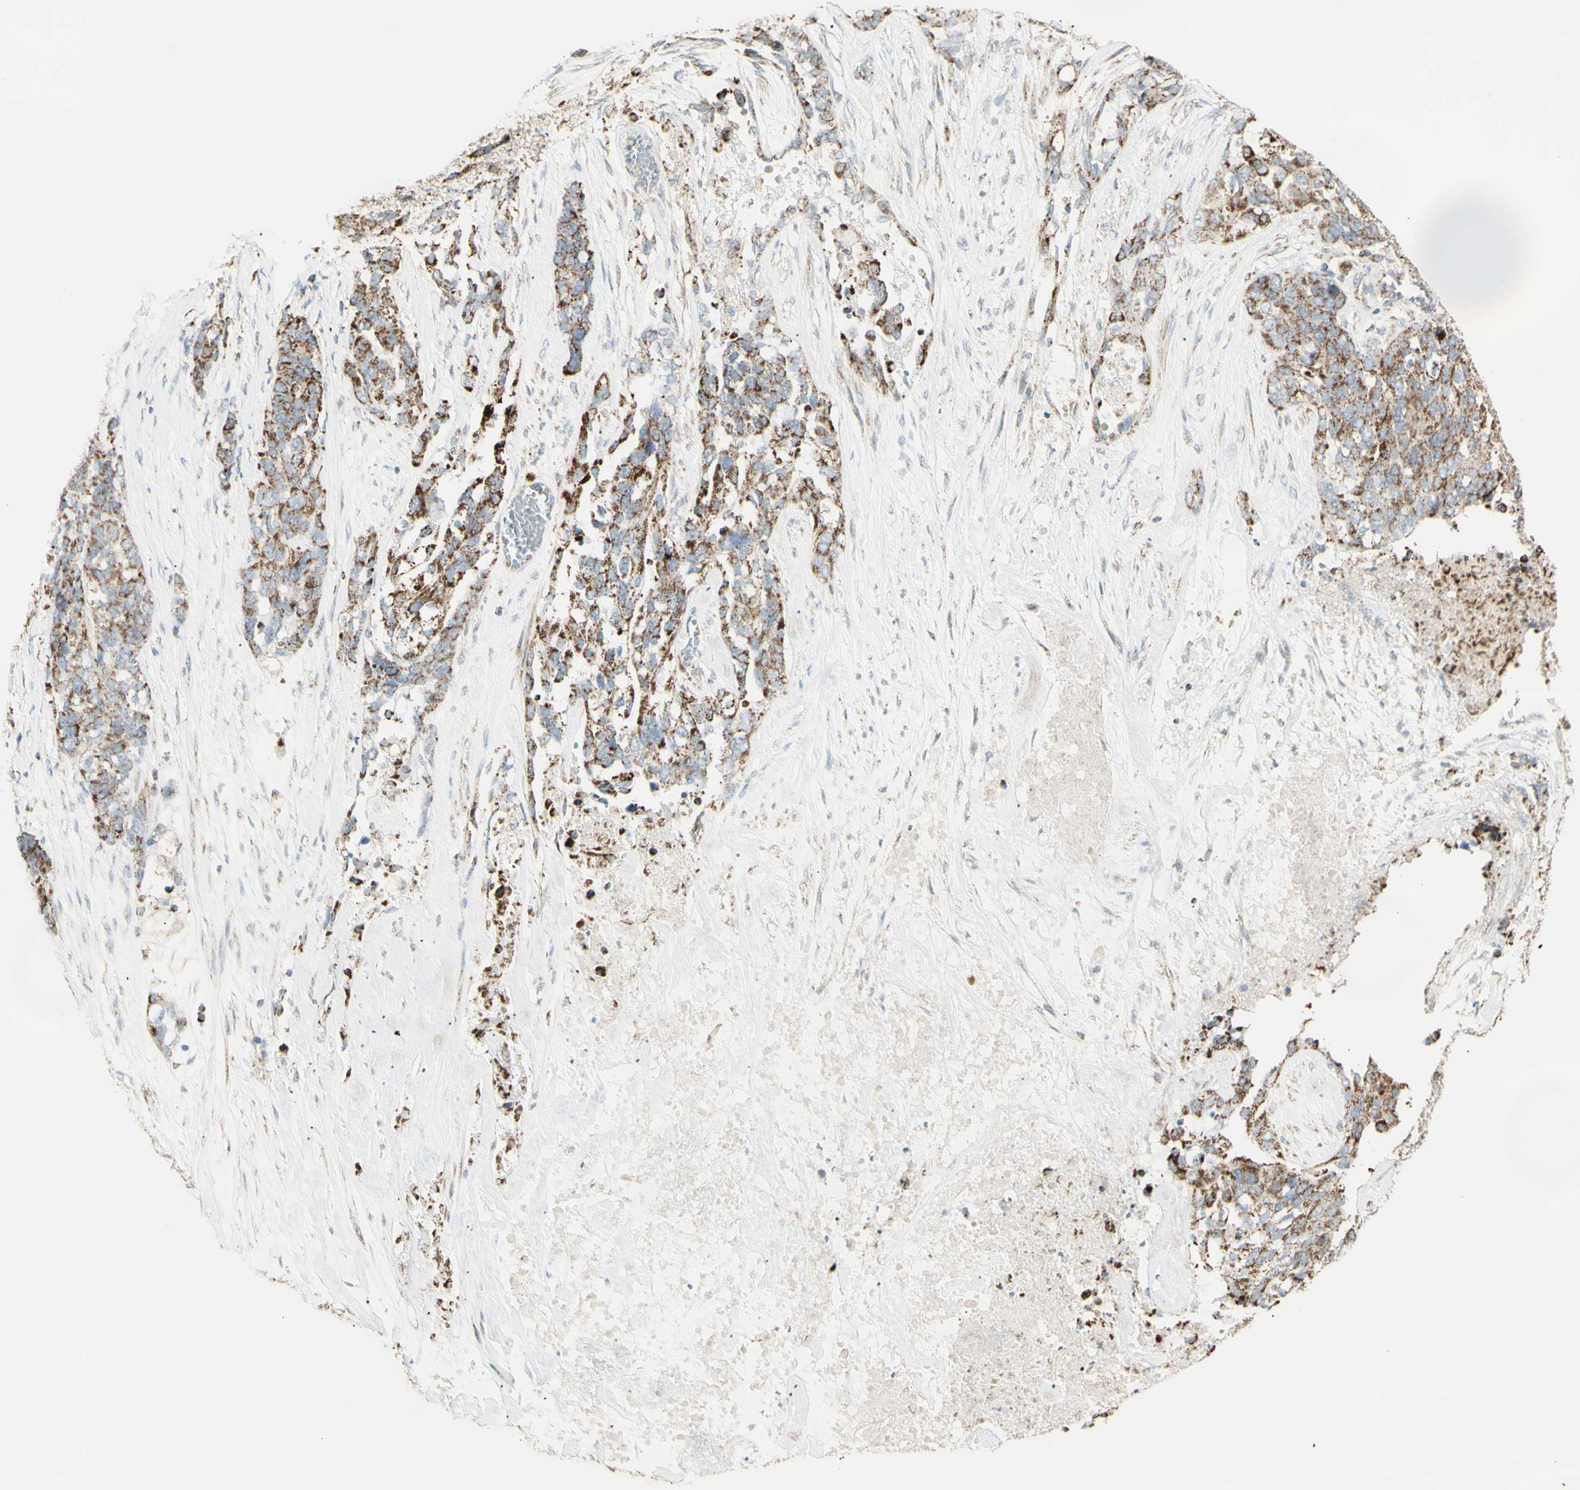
{"staining": {"intensity": "moderate", "quantity": ">75%", "location": "cytoplasmic/membranous"}, "tissue": "ovarian cancer", "cell_type": "Tumor cells", "image_type": "cancer", "snomed": [{"axis": "morphology", "description": "Cystadenocarcinoma, serous, NOS"}, {"axis": "topography", "description": "Ovary"}], "caption": "Ovarian cancer (serous cystadenocarcinoma) stained with a protein marker reveals moderate staining in tumor cells.", "gene": "LETM1", "patient": {"sex": "female", "age": 44}}